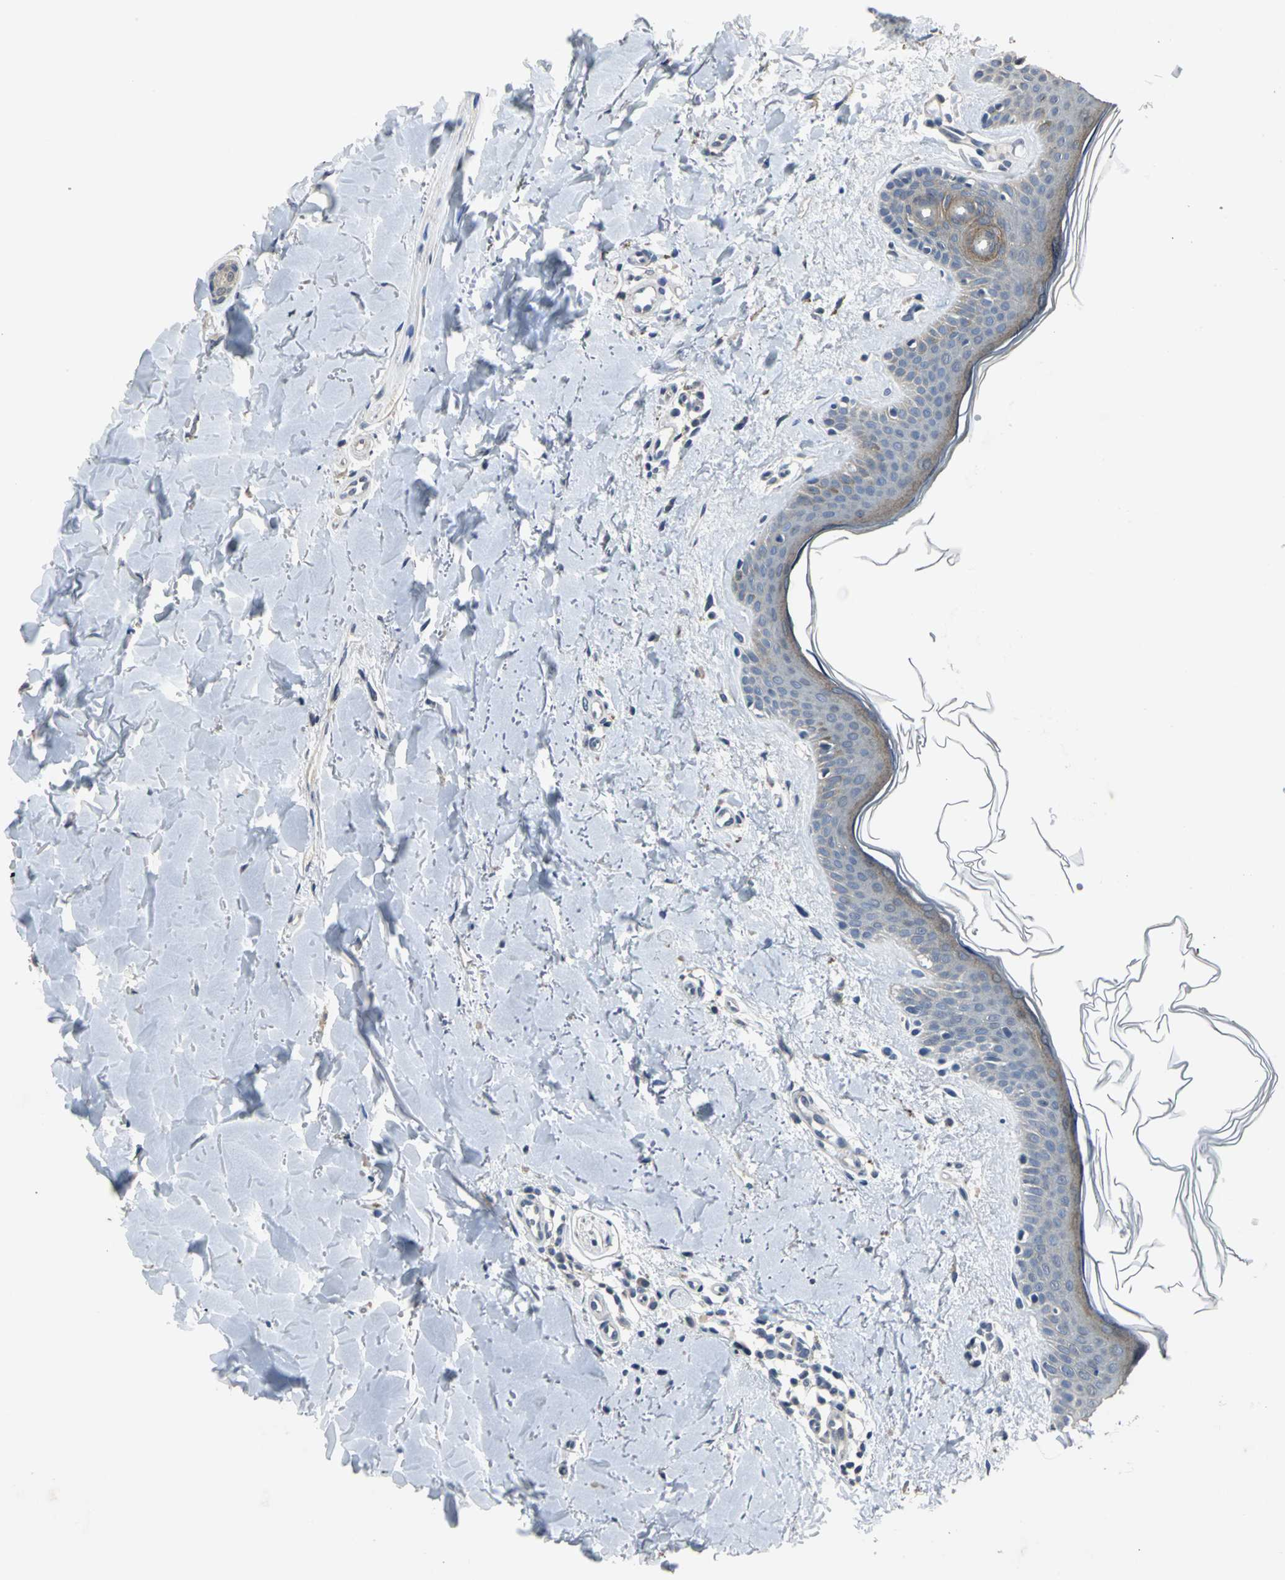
{"staining": {"intensity": "weak", "quantity": "<25%", "location": "cytoplasmic/membranous"}, "tissue": "skin", "cell_type": "Fibroblasts", "image_type": "normal", "snomed": [{"axis": "morphology", "description": "Normal tissue, NOS"}, {"axis": "topography", "description": "Skin"}], "caption": "Fibroblasts are negative for protein expression in unremarkable human skin.", "gene": "OCLN", "patient": {"sex": "female", "age": 56}}